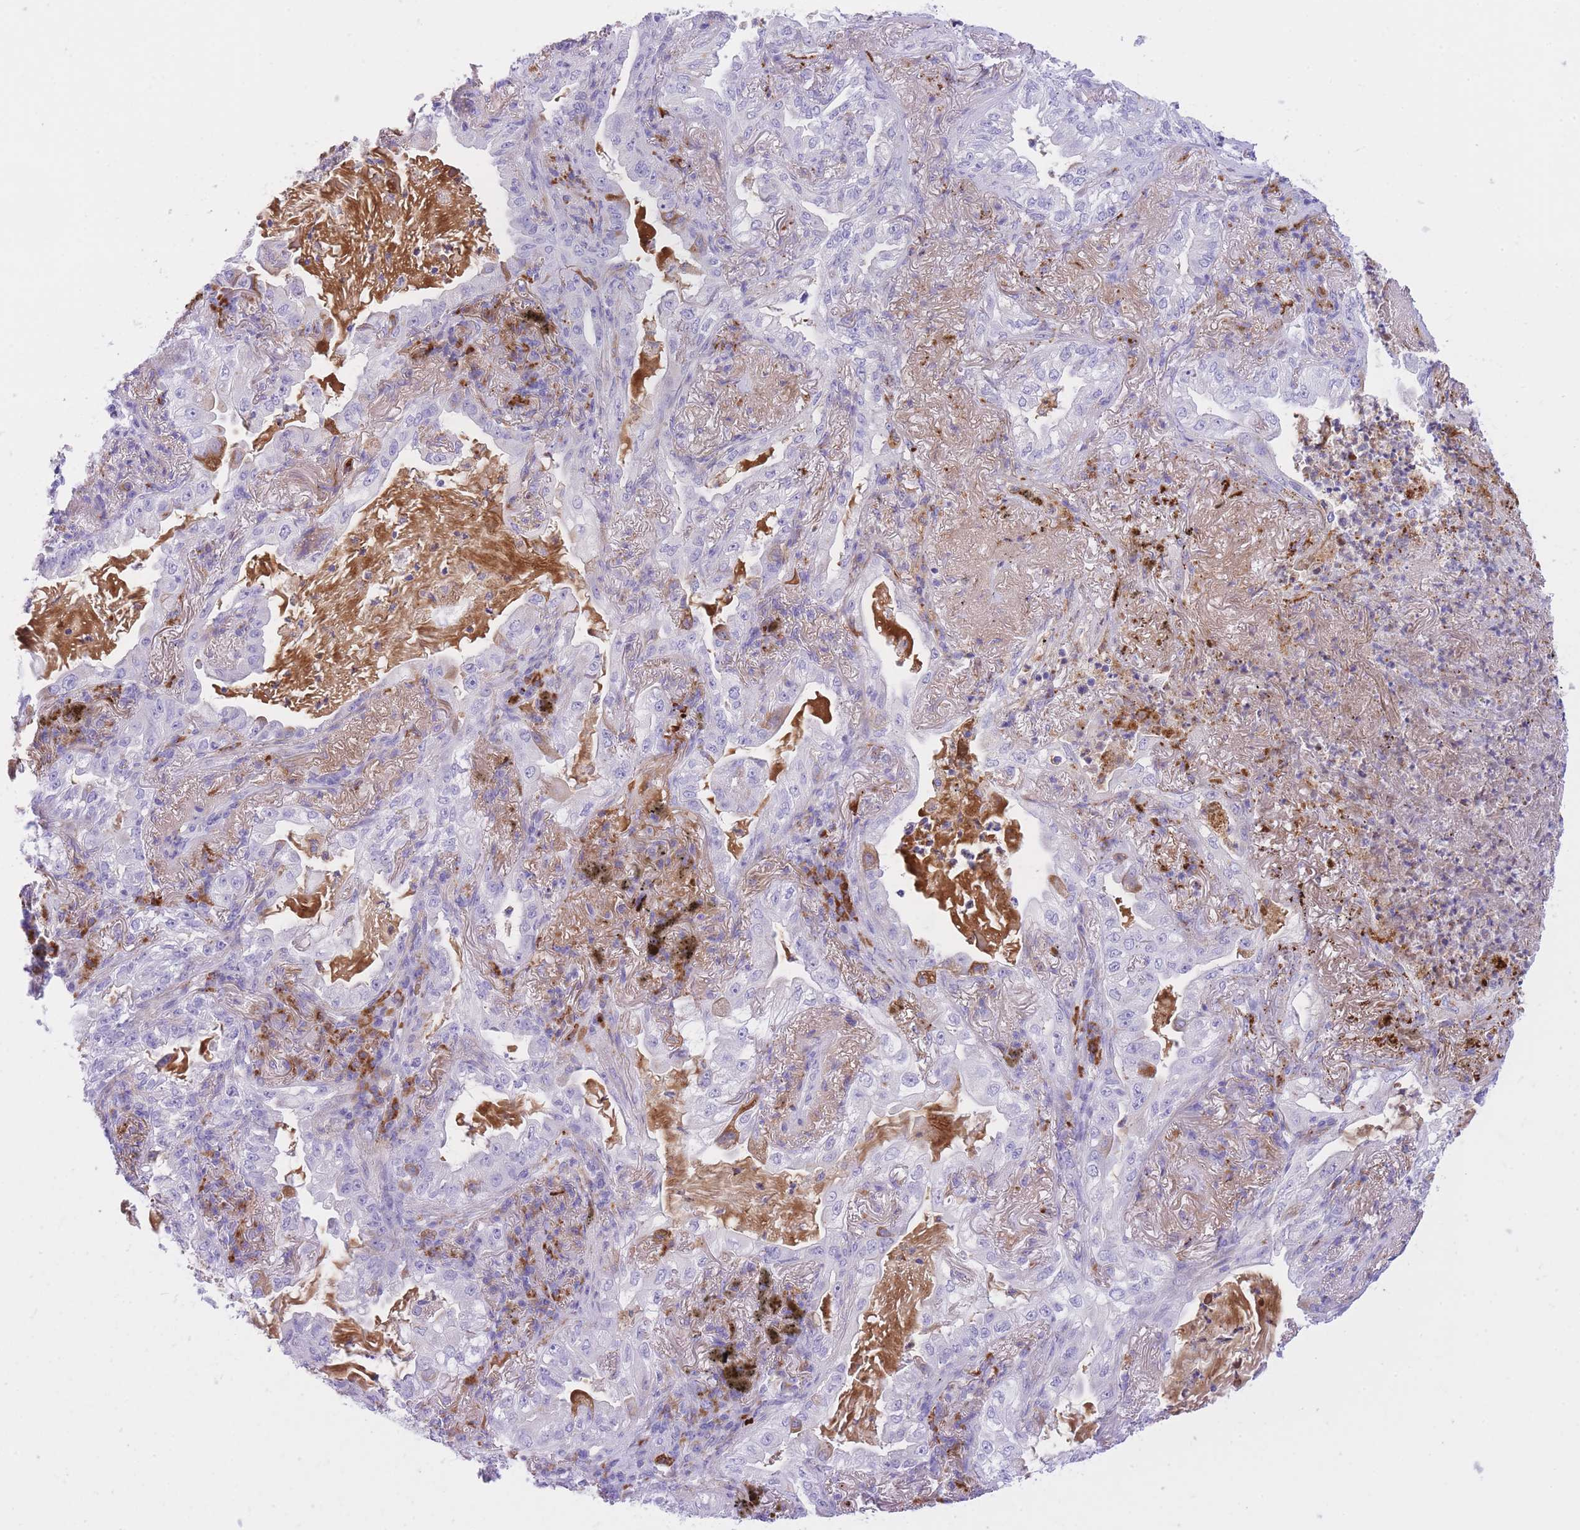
{"staining": {"intensity": "negative", "quantity": "none", "location": "none"}, "tissue": "lung cancer", "cell_type": "Tumor cells", "image_type": "cancer", "snomed": [{"axis": "morphology", "description": "Adenocarcinoma, NOS"}, {"axis": "topography", "description": "Lung"}], "caption": "Immunohistochemistry of lung cancer (adenocarcinoma) demonstrates no staining in tumor cells.", "gene": "PLBD1", "patient": {"sex": "female", "age": 73}}